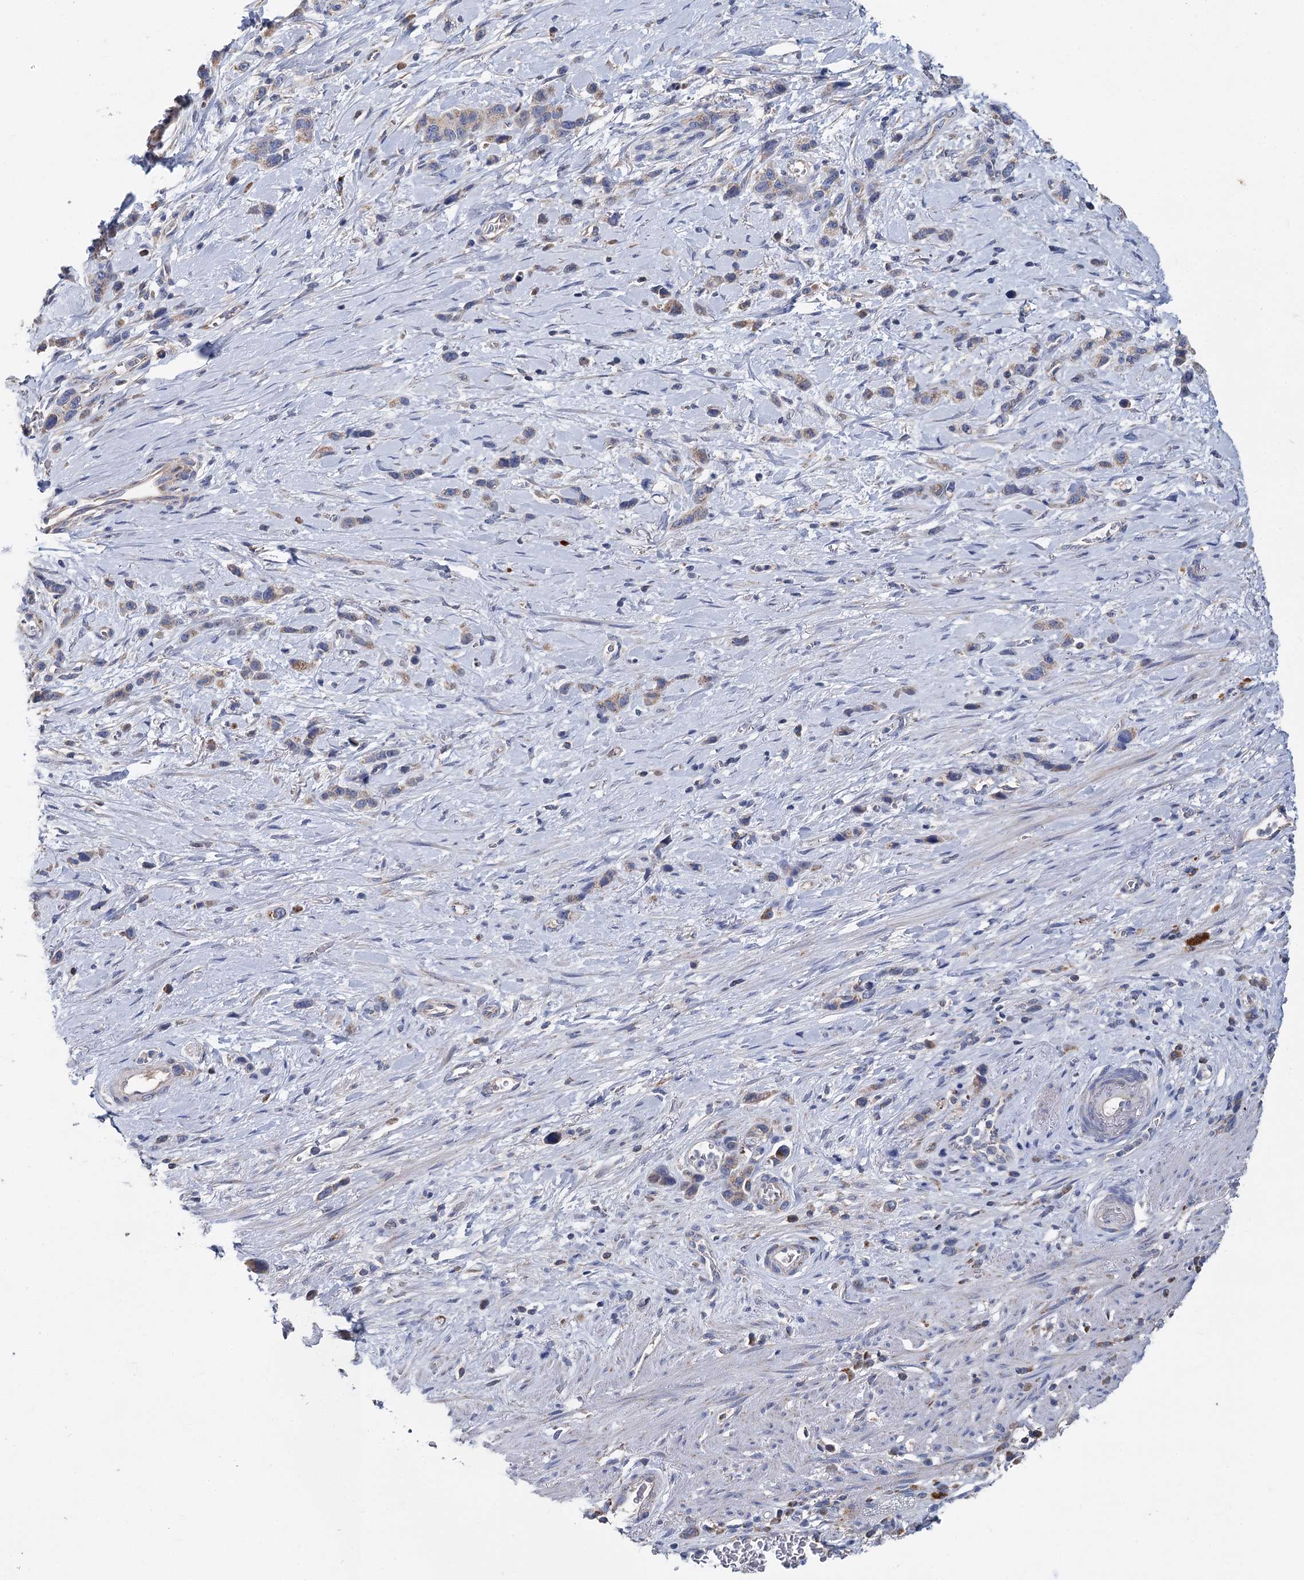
{"staining": {"intensity": "weak", "quantity": ">75%", "location": "cytoplasmic/membranous"}, "tissue": "stomach cancer", "cell_type": "Tumor cells", "image_type": "cancer", "snomed": [{"axis": "morphology", "description": "Adenocarcinoma, NOS"}, {"axis": "morphology", "description": "Adenocarcinoma, High grade"}, {"axis": "topography", "description": "Stomach, upper"}, {"axis": "topography", "description": "Stomach, lower"}], "caption": "Immunohistochemical staining of stomach adenocarcinoma reveals low levels of weak cytoplasmic/membranous positivity in approximately >75% of tumor cells.", "gene": "ANKRD16", "patient": {"sex": "female", "age": 65}}